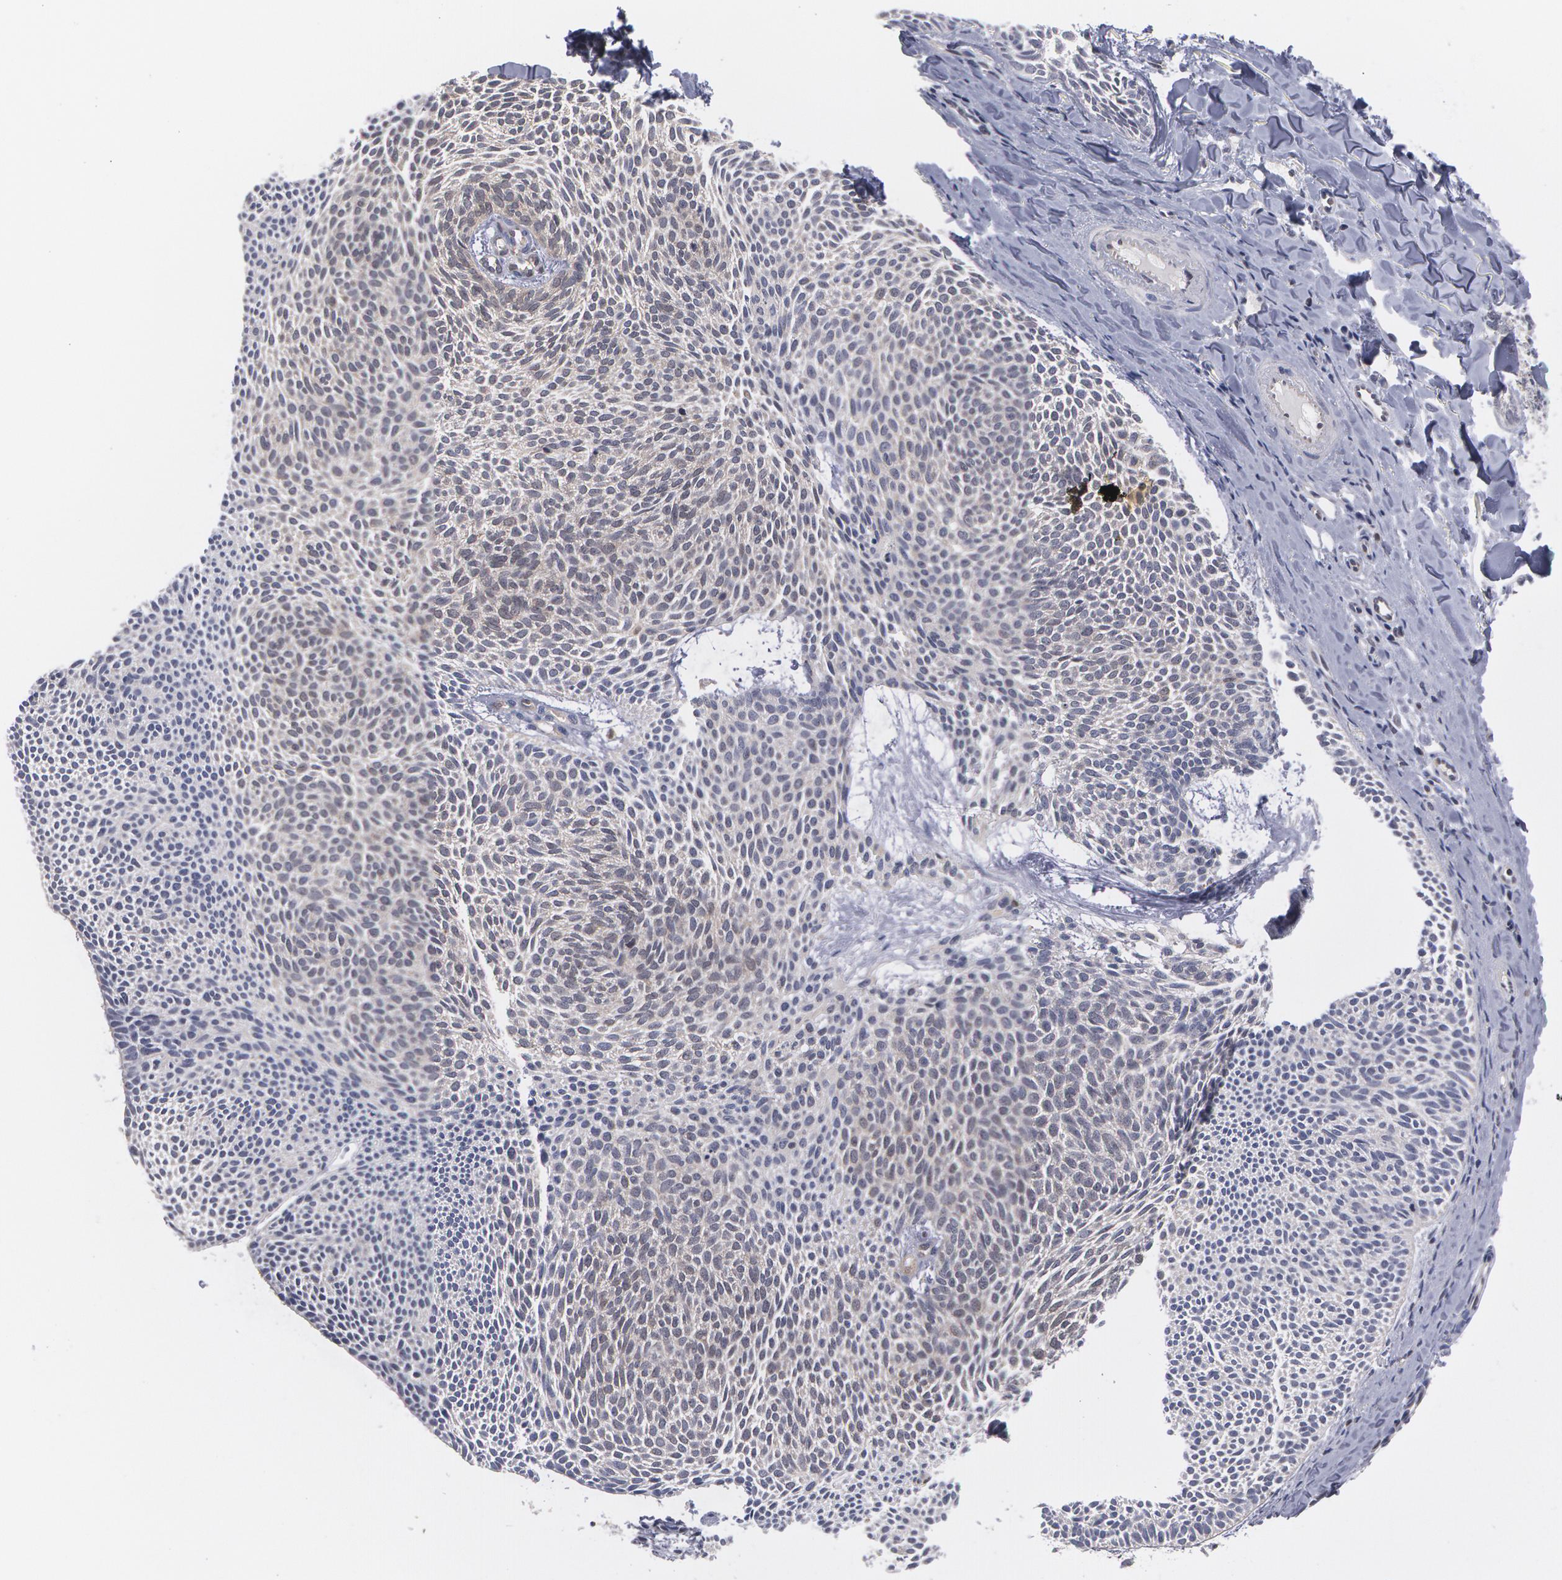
{"staining": {"intensity": "negative", "quantity": "none", "location": "none"}, "tissue": "skin cancer", "cell_type": "Tumor cells", "image_type": "cancer", "snomed": [{"axis": "morphology", "description": "Basal cell carcinoma"}, {"axis": "topography", "description": "Skin"}], "caption": "Immunohistochemistry histopathology image of neoplastic tissue: skin cancer (basal cell carcinoma) stained with DAB (3,3'-diaminobenzidine) reveals no significant protein positivity in tumor cells.", "gene": "TXNRD1", "patient": {"sex": "male", "age": 84}}